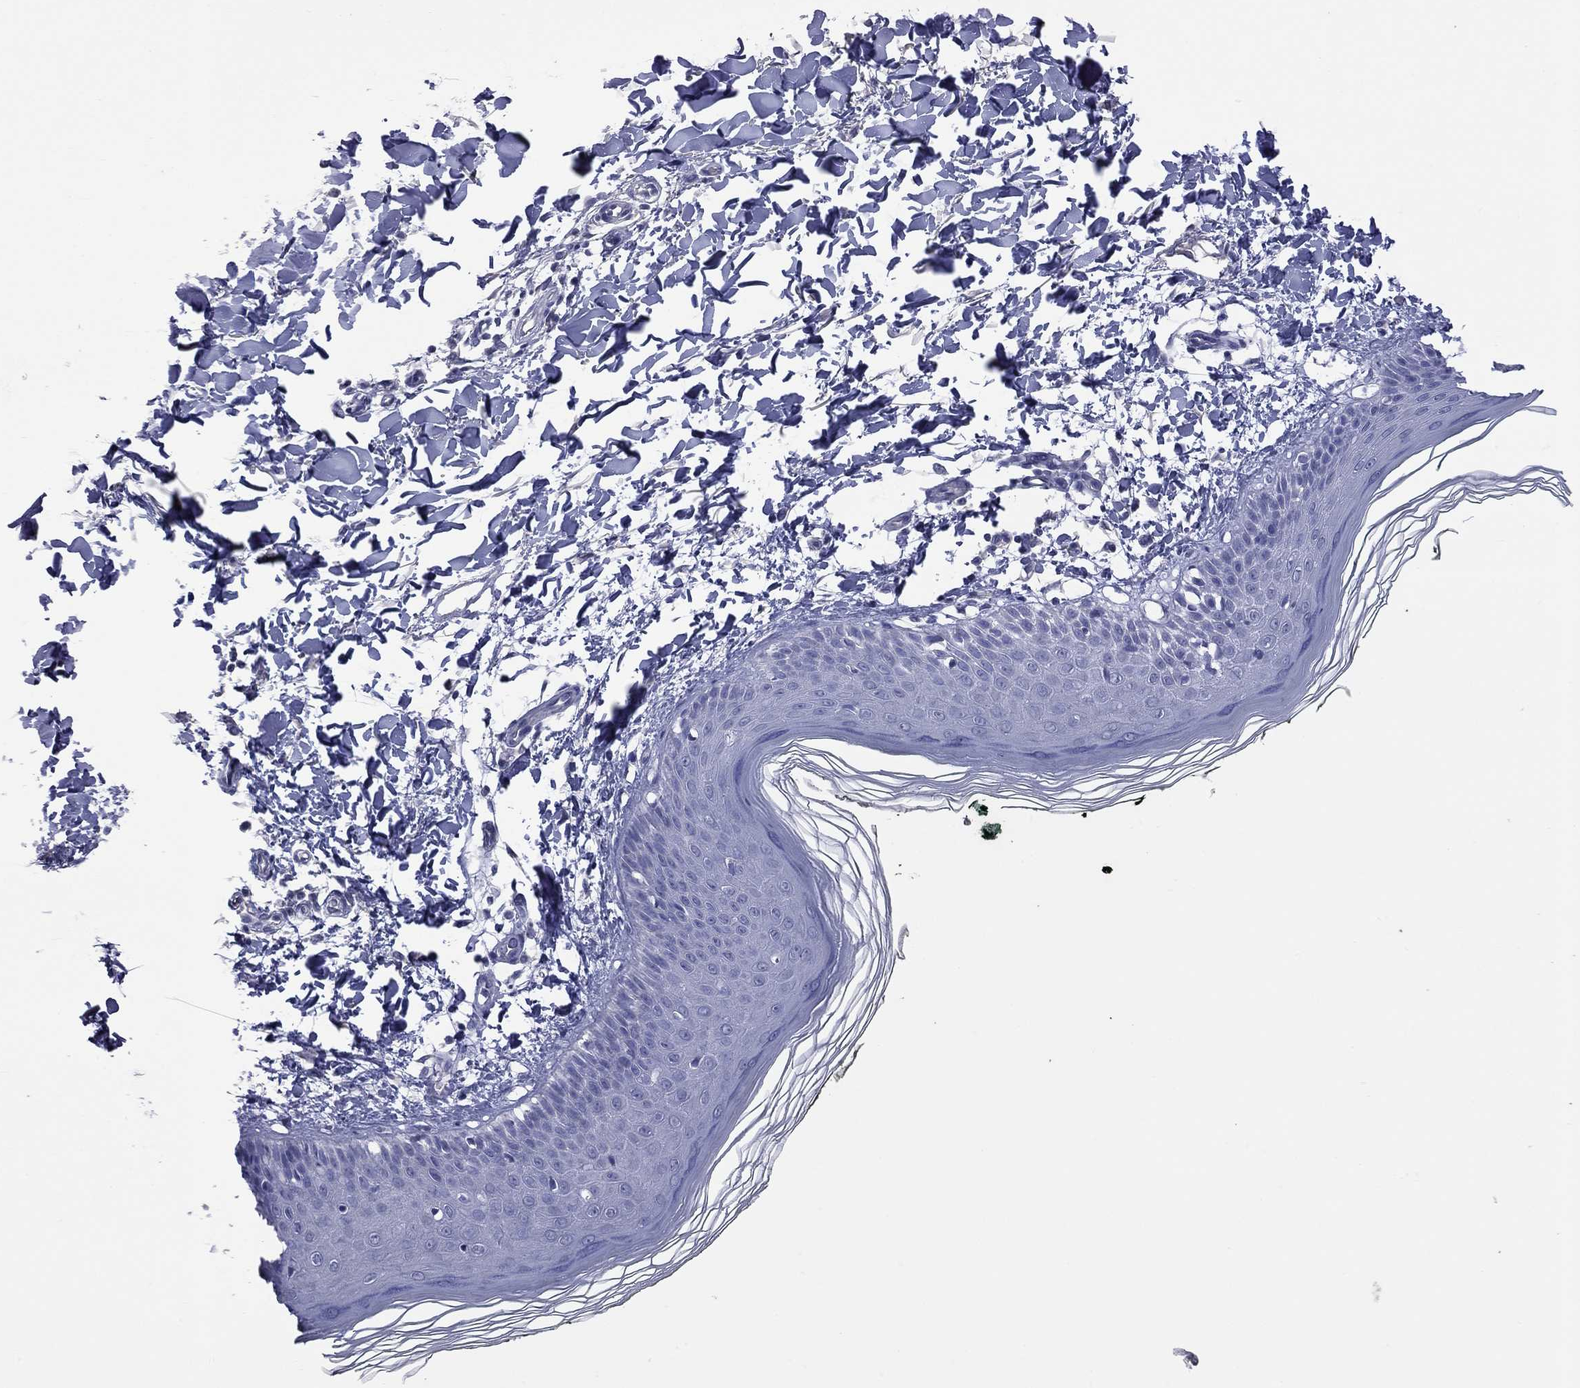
{"staining": {"intensity": "negative", "quantity": "none", "location": "none"}, "tissue": "skin", "cell_type": "Fibroblasts", "image_type": "normal", "snomed": [{"axis": "morphology", "description": "Normal tissue, NOS"}, {"axis": "topography", "description": "Skin"}], "caption": "Immunohistochemistry (IHC) histopathology image of benign skin stained for a protein (brown), which displays no expression in fibroblasts. The staining was performed using DAB to visualize the protein expression in brown, while the nuclei were stained in blue with hematoxylin (Magnification: 20x).", "gene": "HYLS1", "patient": {"sex": "female", "age": 62}}